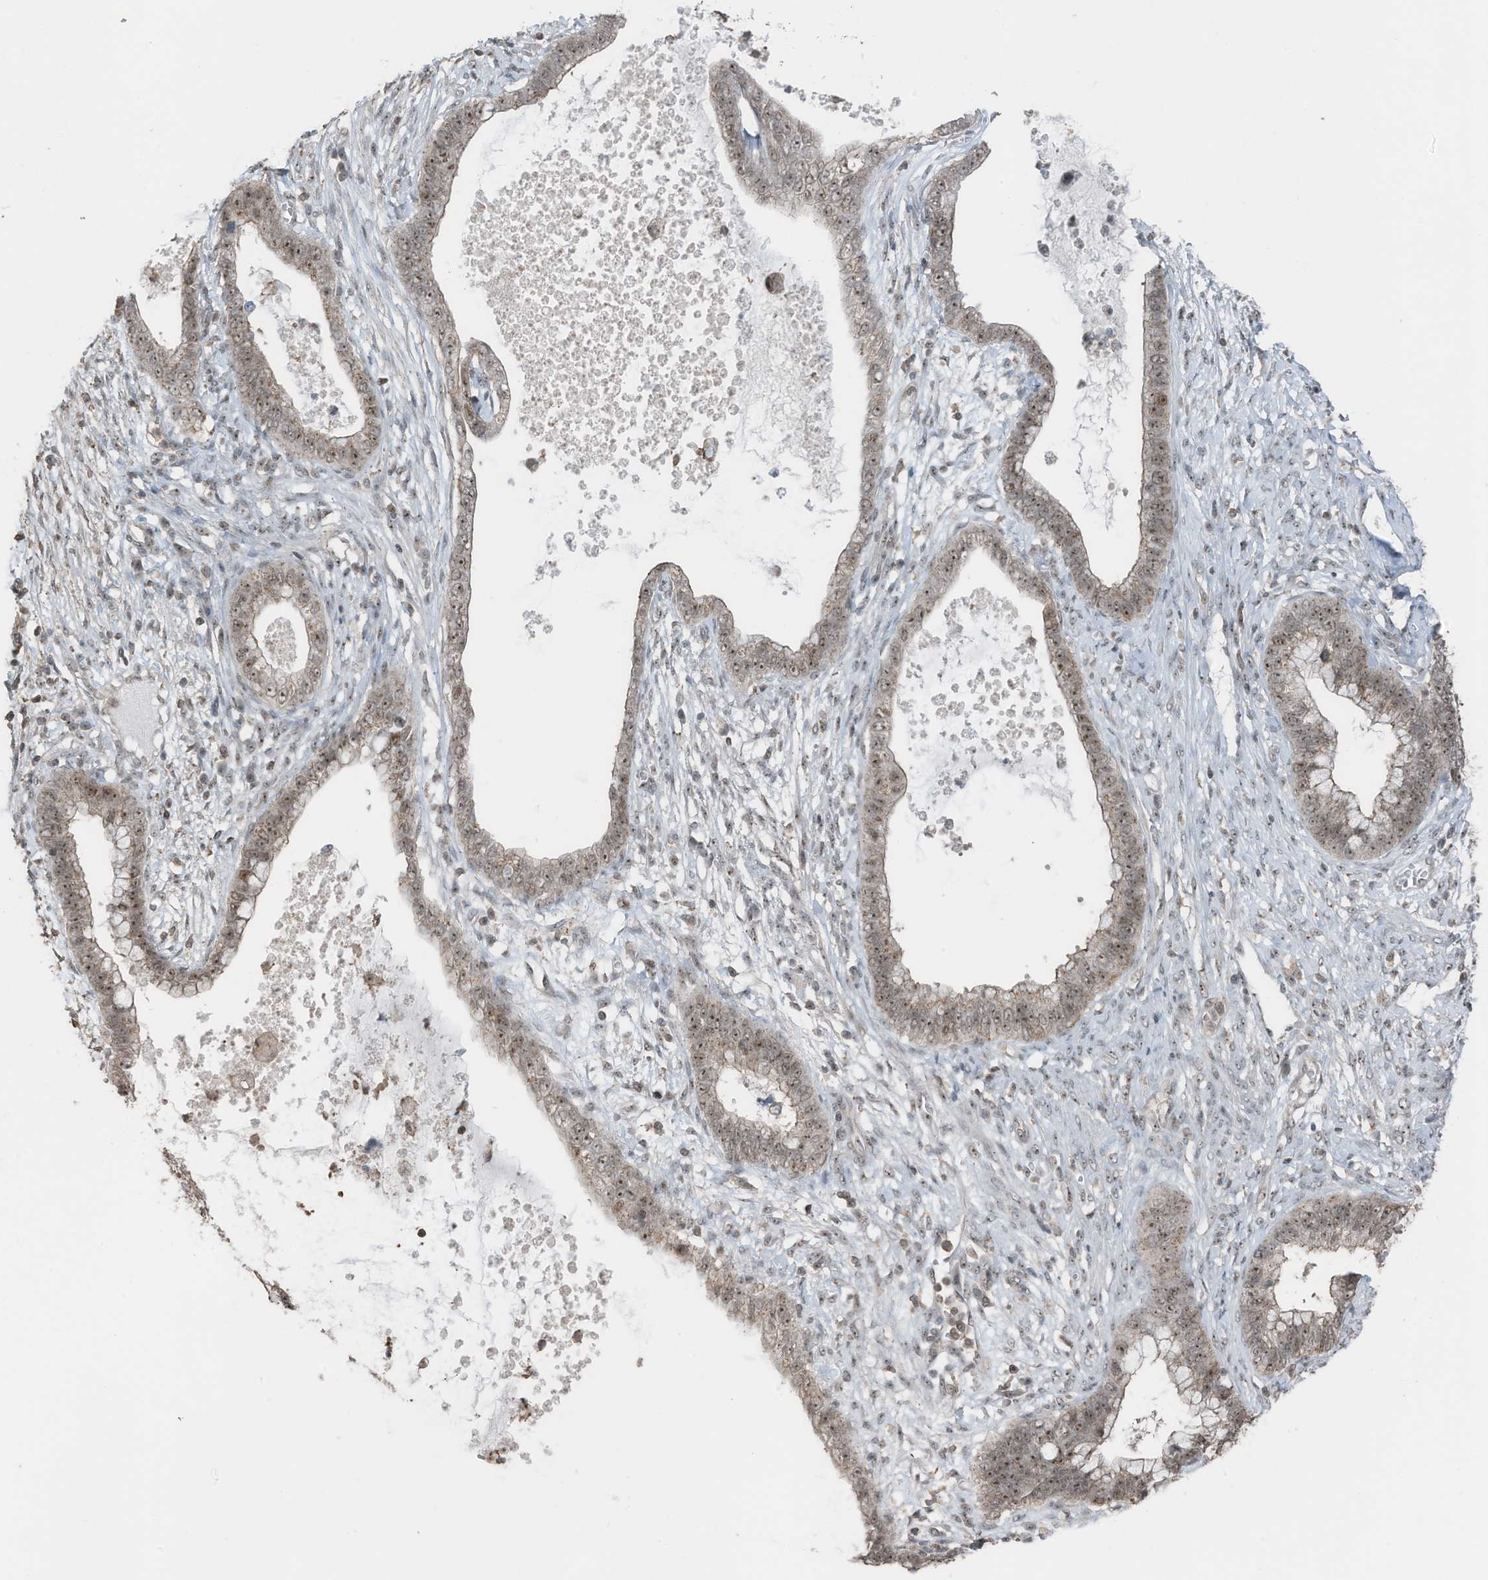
{"staining": {"intensity": "moderate", "quantity": ">75%", "location": "cytoplasmic/membranous,nuclear"}, "tissue": "cervical cancer", "cell_type": "Tumor cells", "image_type": "cancer", "snomed": [{"axis": "morphology", "description": "Adenocarcinoma, NOS"}, {"axis": "topography", "description": "Cervix"}], "caption": "A photomicrograph of human cervical cancer stained for a protein shows moderate cytoplasmic/membranous and nuclear brown staining in tumor cells.", "gene": "UTP3", "patient": {"sex": "female", "age": 44}}